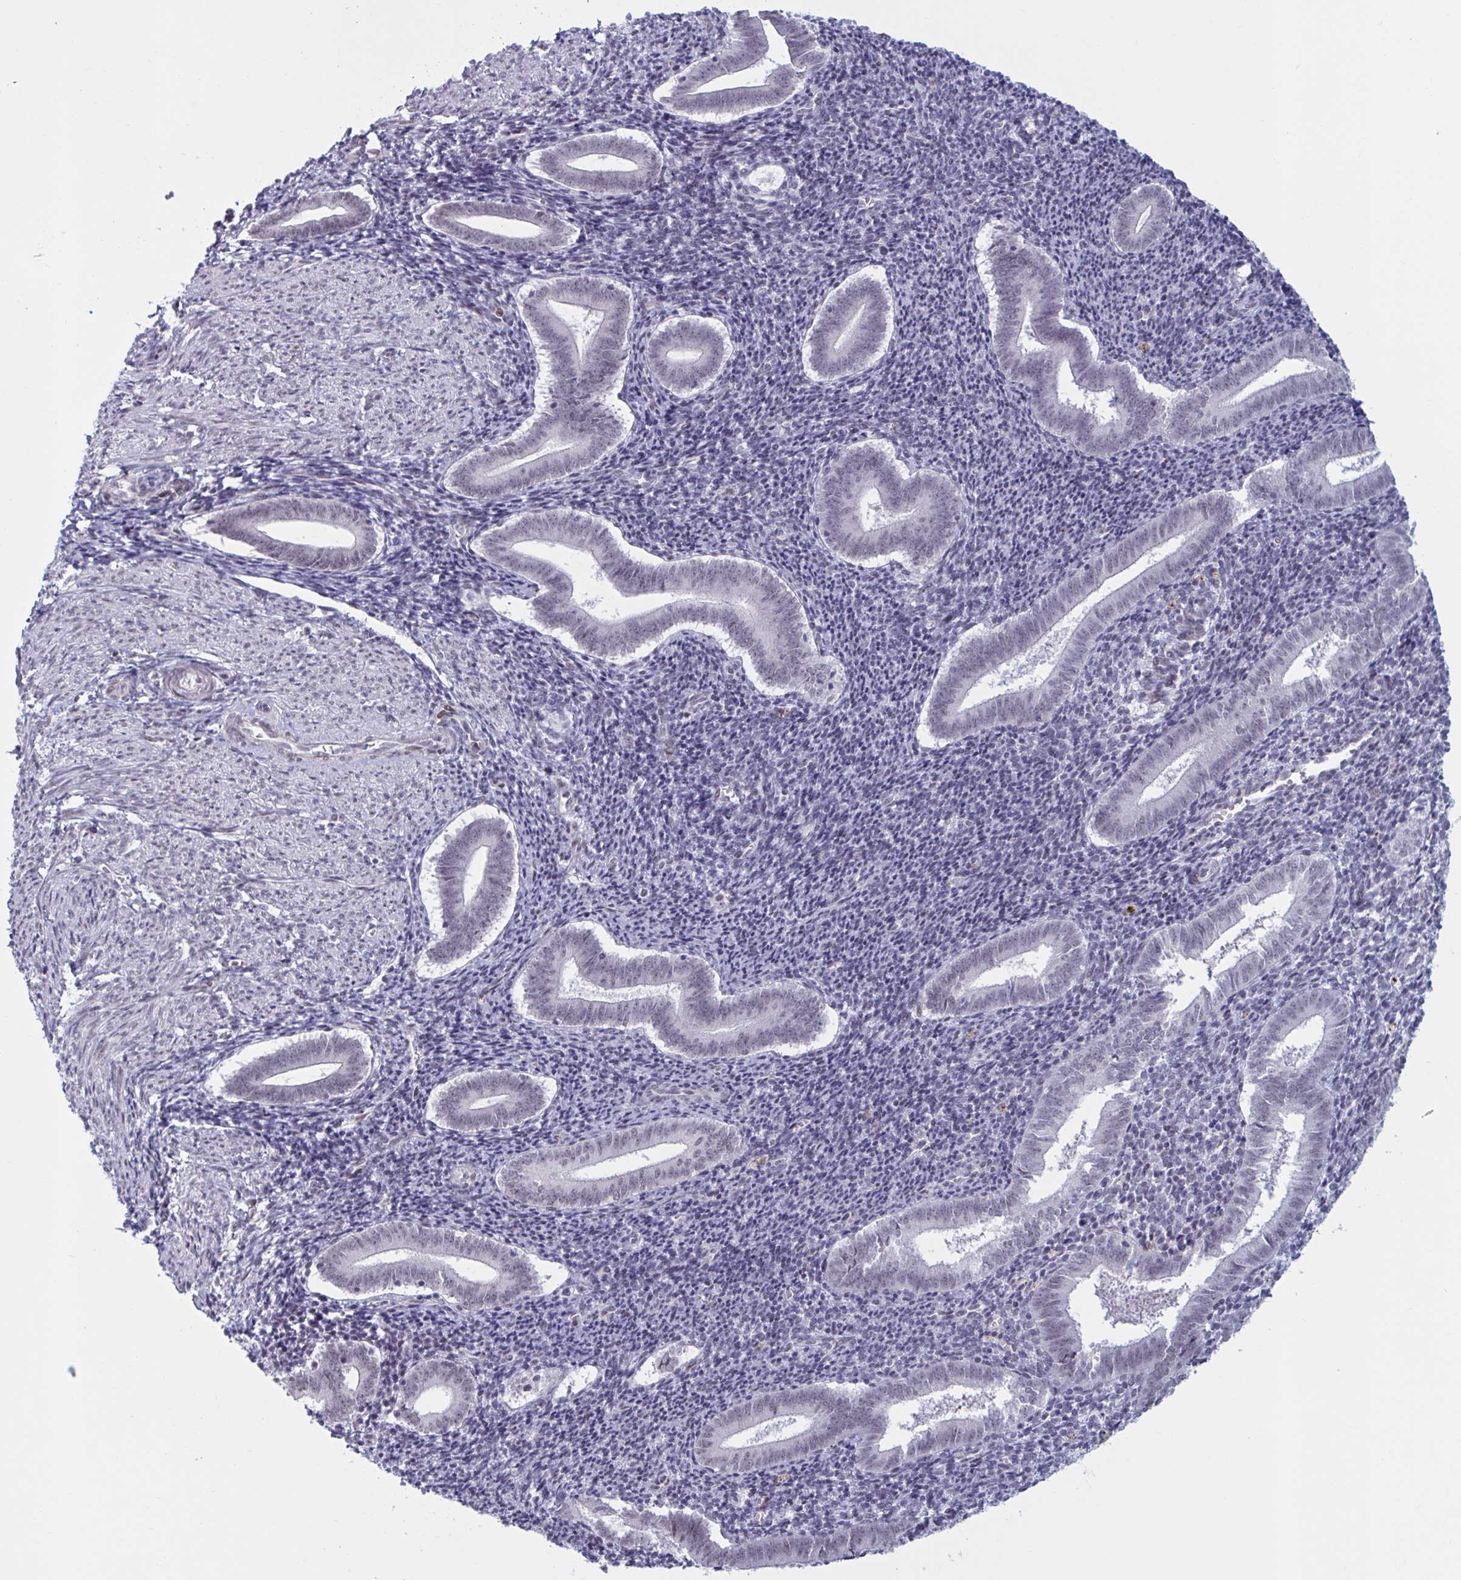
{"staining": {"intensity": "negative", "quantity": "none", "location": "none"}, "tissue": "endometrium", "cell_type": "Cells in endometrial stroma", "image_type": "normal", "snomed": [{"axis": "morphology", "description": "Normal tissue, NOS"}, {"axis": "topography", "description": "Endometrium"}], "caption": "IHC image of benign endometrium stained for a protein (brown), which shows no staining in cells in endometrial stroma. (Immunohistochemistry (ihc), brightfield microscopy, high magnification).", "gene": "HSD17B6", "patient": {"sex": "female", "age": 25}}